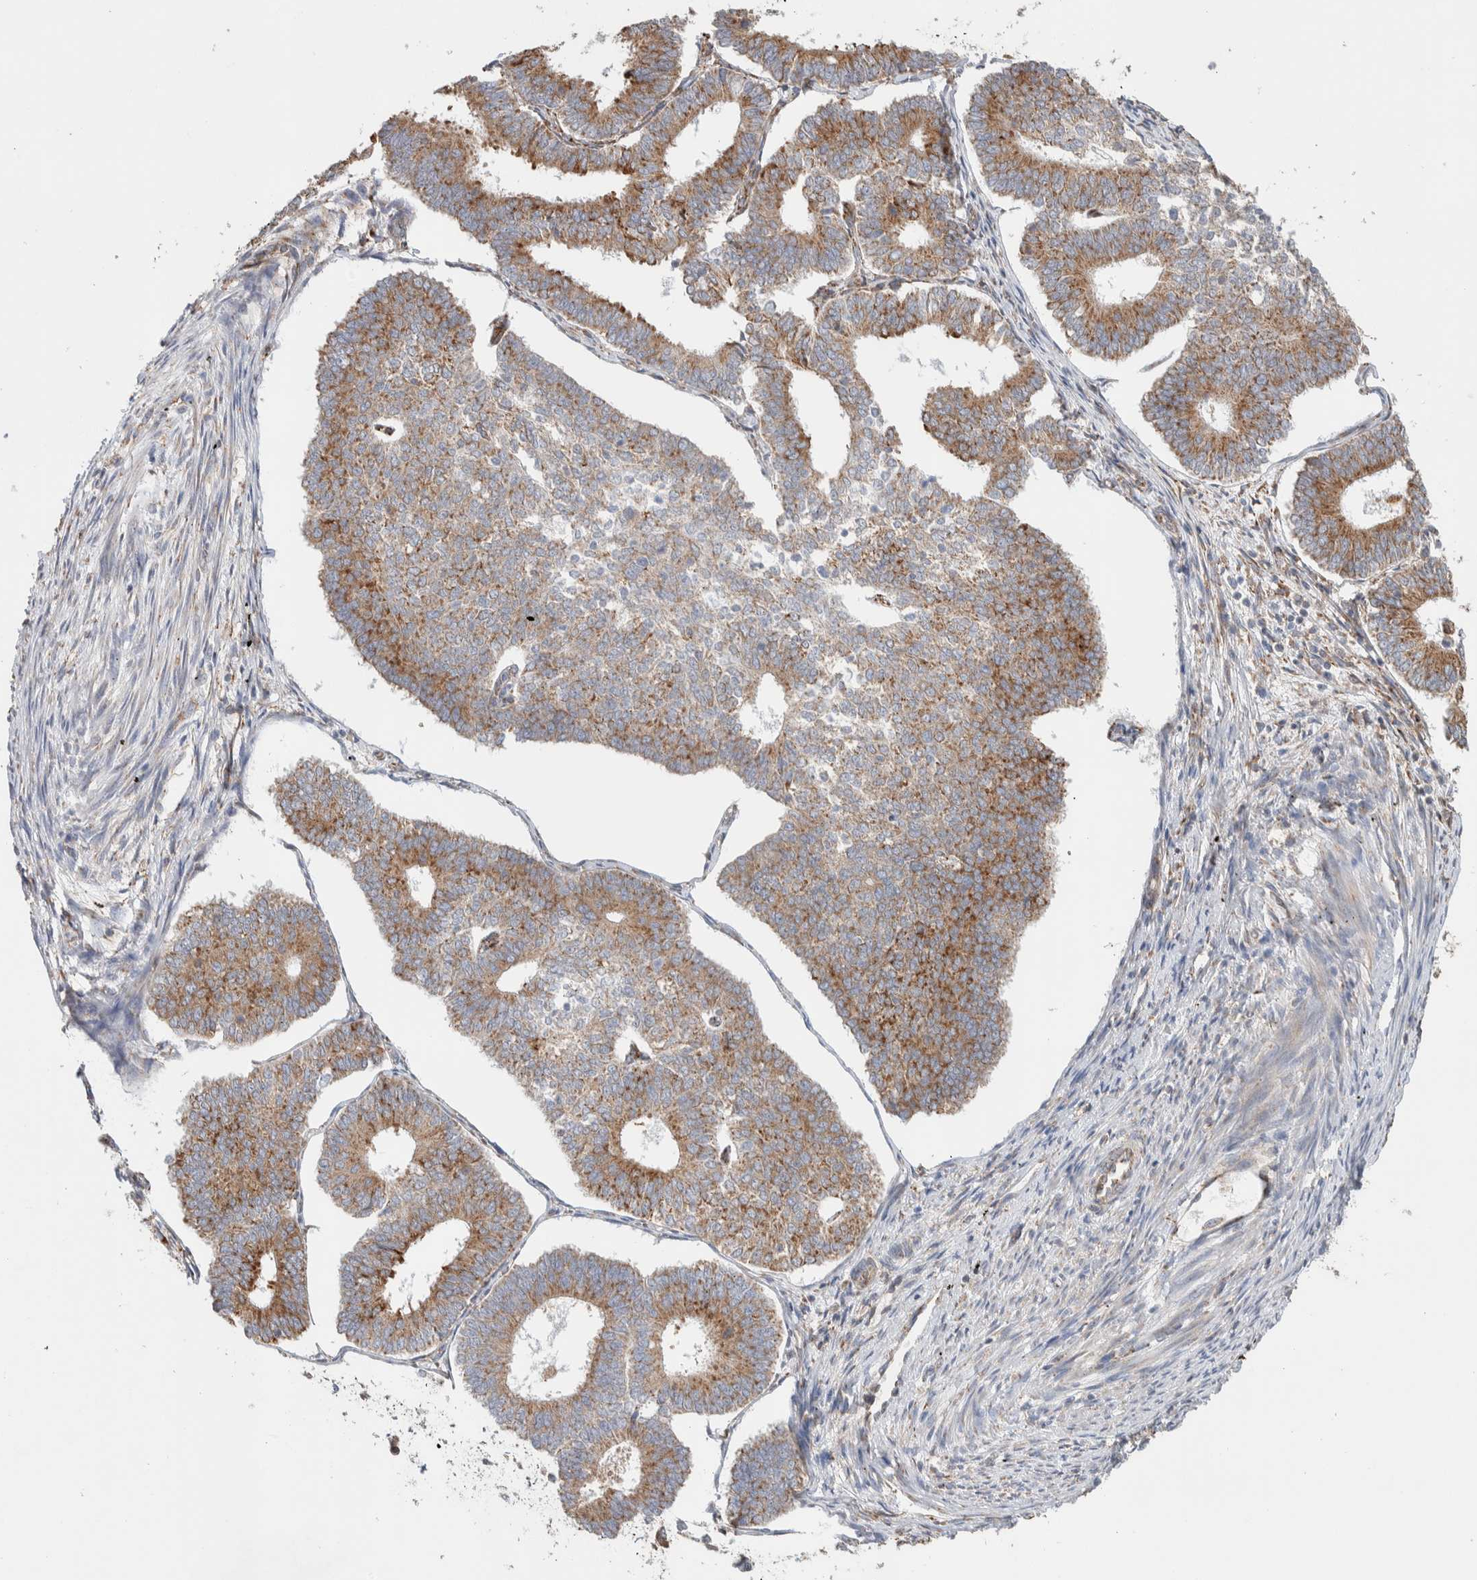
{"staining": {"intensity": "moderate", "quantity": ">75%", "location": "cytoplasmic/membranous"}, "tissue": "endometrial cancer", "cell_type": "Tumor cells", "image_type": "cancer", "snomed": [{"axis": "morphology", "description": "Adenocarcinoma, NOS"}, {"axis": "topography", "description": "Endometrium"}], "caption": "Brown immunohistochemical staining in endometrial cancer demonstrates moderate cytoplasmic/membranous expression in about >75% of tumor cells.", "gene": "ADCY8", "patient": {"sex": "female", "age": 70}}